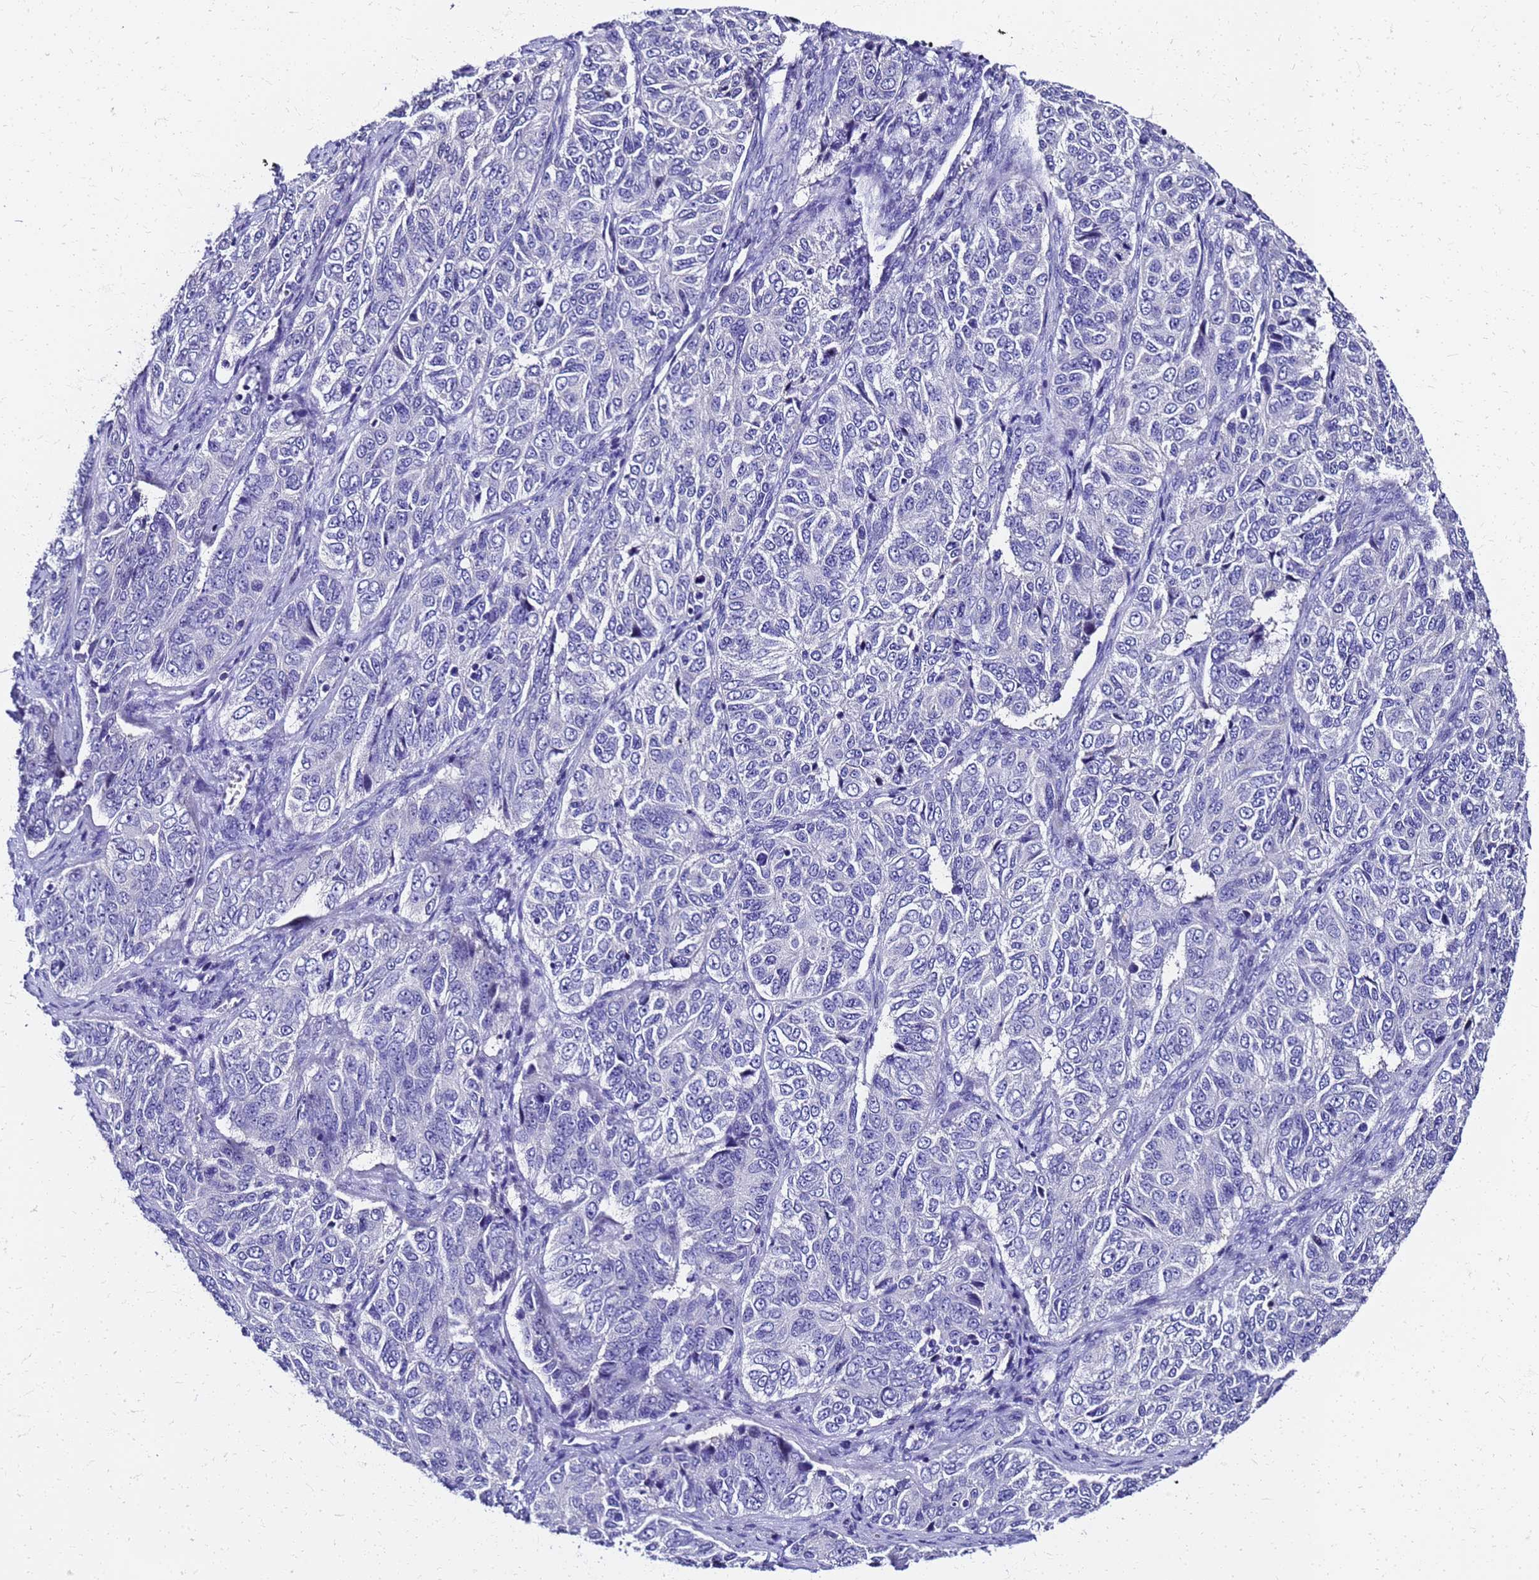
{"staining": {"intensity": "negative", "quantity": "none", "location": "none"}, "tissue": "ovarian cancer", "cell_type": "Tumor cells", "image_type": "cancer", "snomed": [{"axis": "morphology", "description": "Carcinoma, endometroid"}, {"axis": "topography", "description": "Ovary"}], "caption": "Human endometroid carcinoma (ovarian) stained for a protein using immunohistochemistry (IHC) shows no staining in tumor cells.", "gene": "SMIM21", "patient": {"sex": "female", "age": 51}}